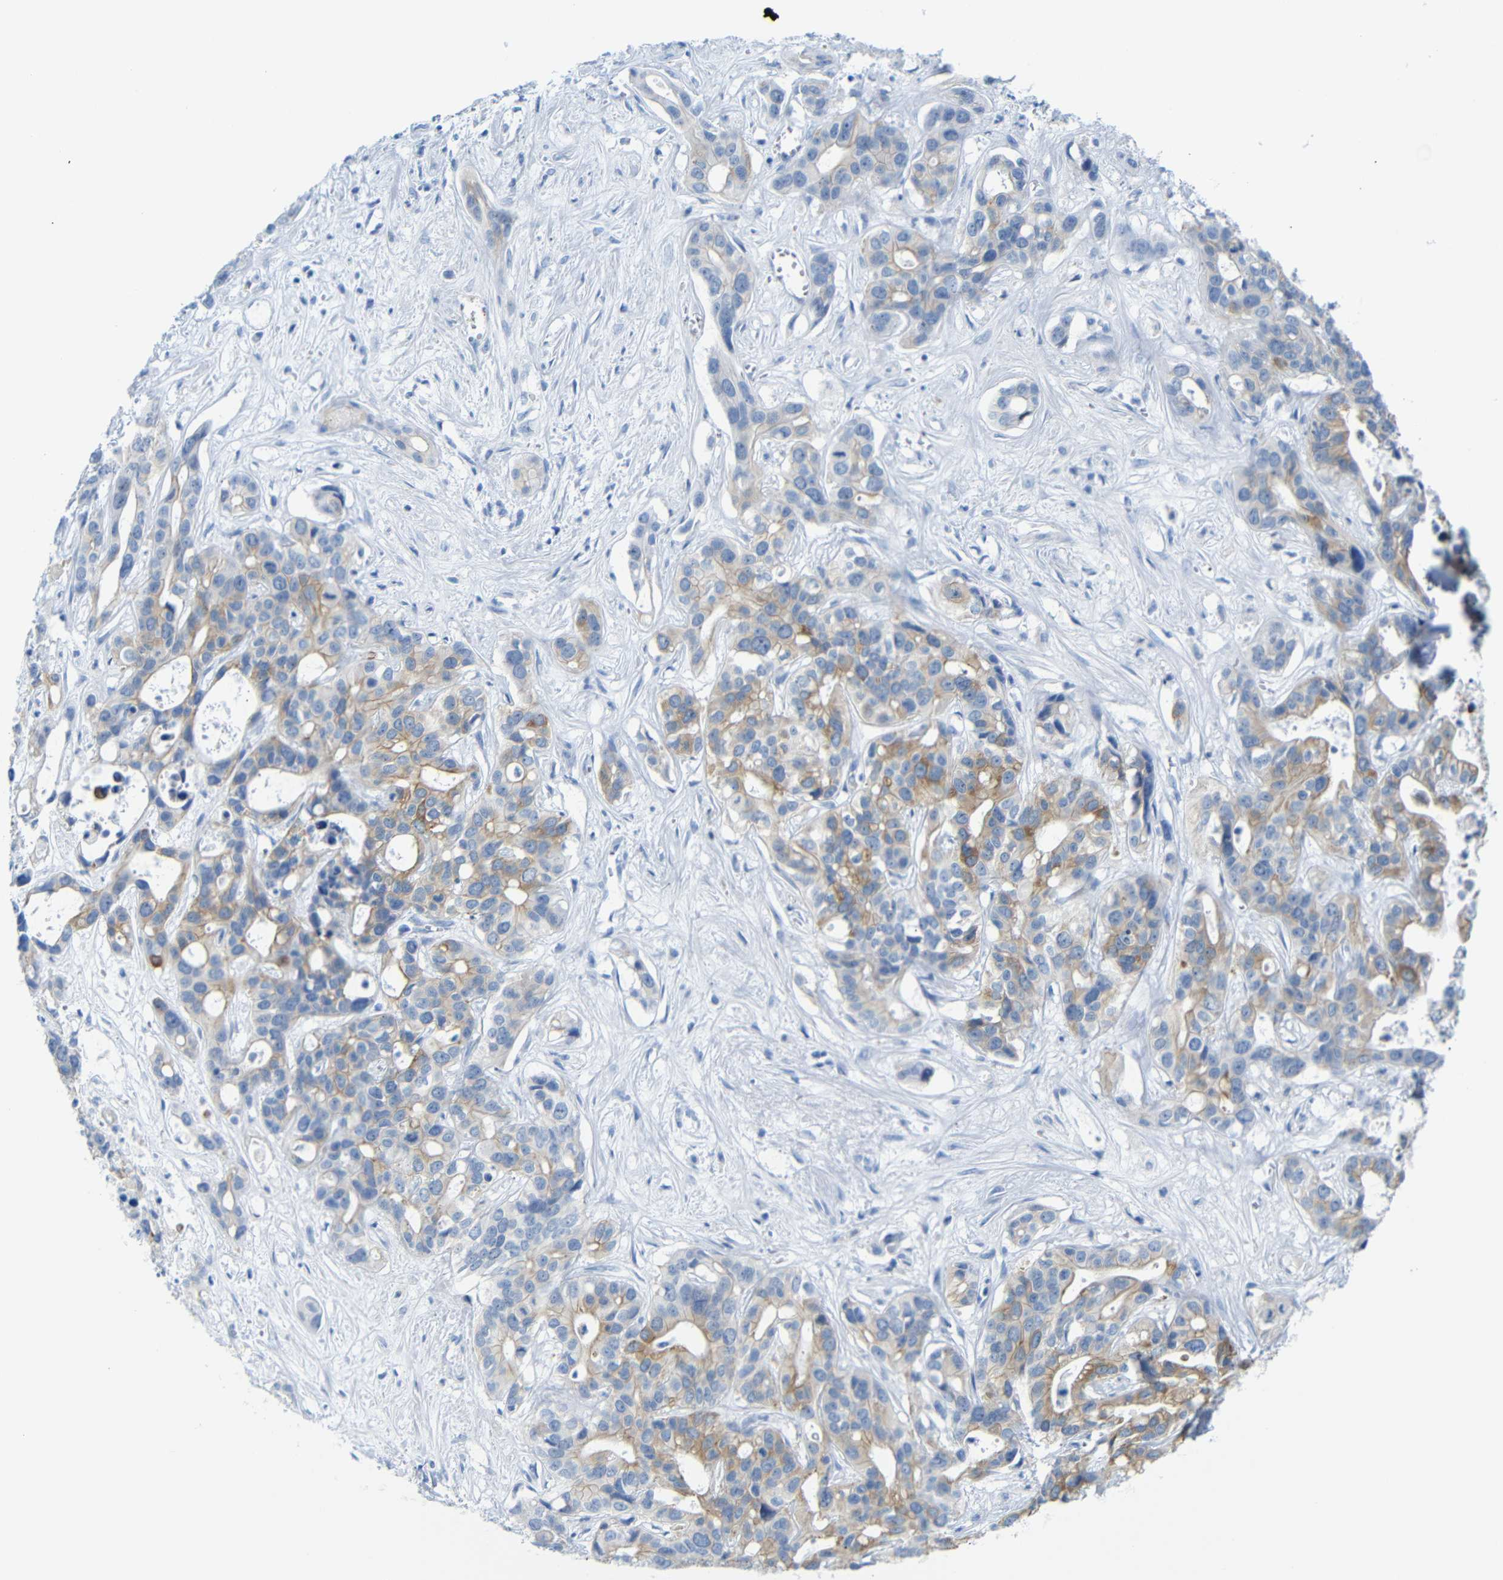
{"staining": {"intensity": "moderate", "quantity": "25%-75%", "location": "cytoplasmic/membranous"}, "tissue": "liver cancer", "cell_type": "Tumor cells", "image_type": "cancer", "snomed": [{"axis": "morphology", "description": "Cholangiocarcinoma"}, {"axis": "topography", "description": "Liver"}], "caption": "Immunohistochemical staining of human liver cancer demonstrates medium levels of moderate cytoplasmic/membranous protein expression in approximately 25%-75% of tumor cells.", "gene": "DYNAP", "patient": {"sex": "female", "age": 65}}